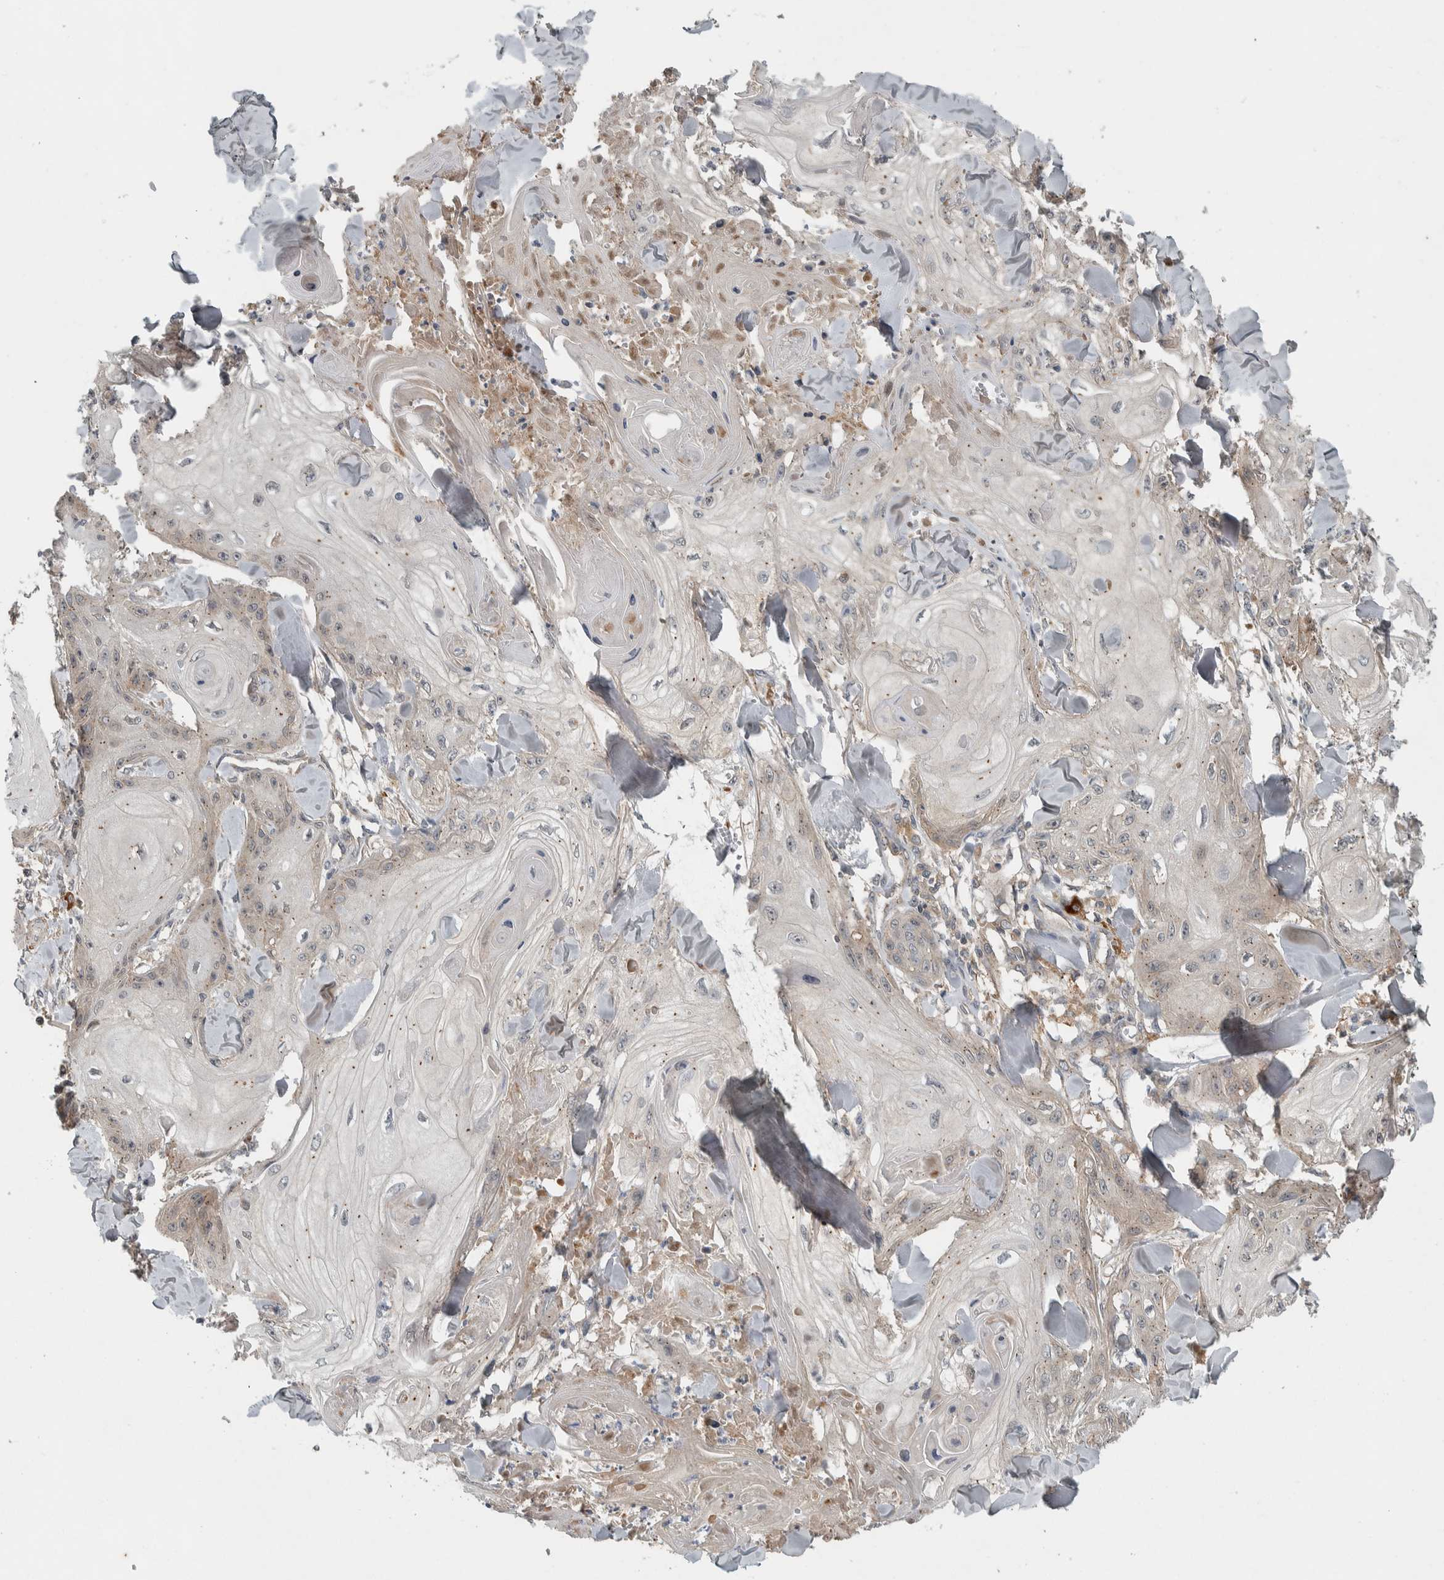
{"staining": {"intensity": "negative", "quantity": "none", "location": "none"}, "tissue": "skin cancer", "cell_type": "Tumor cells", "image_type": "cancer", "snomed": [{"axis": "morphology", "description": "Squamous cell carcinoma, NOS"}, {"axis": "topography", "description": "Skin"}], "caption": "Immunohistochemistry (IHC) of human squamous cell carcinoma (skin) shows no staining in tumor cells.", "gene": "LBHD1", "patient": {"sex": "male", "age": 74}}